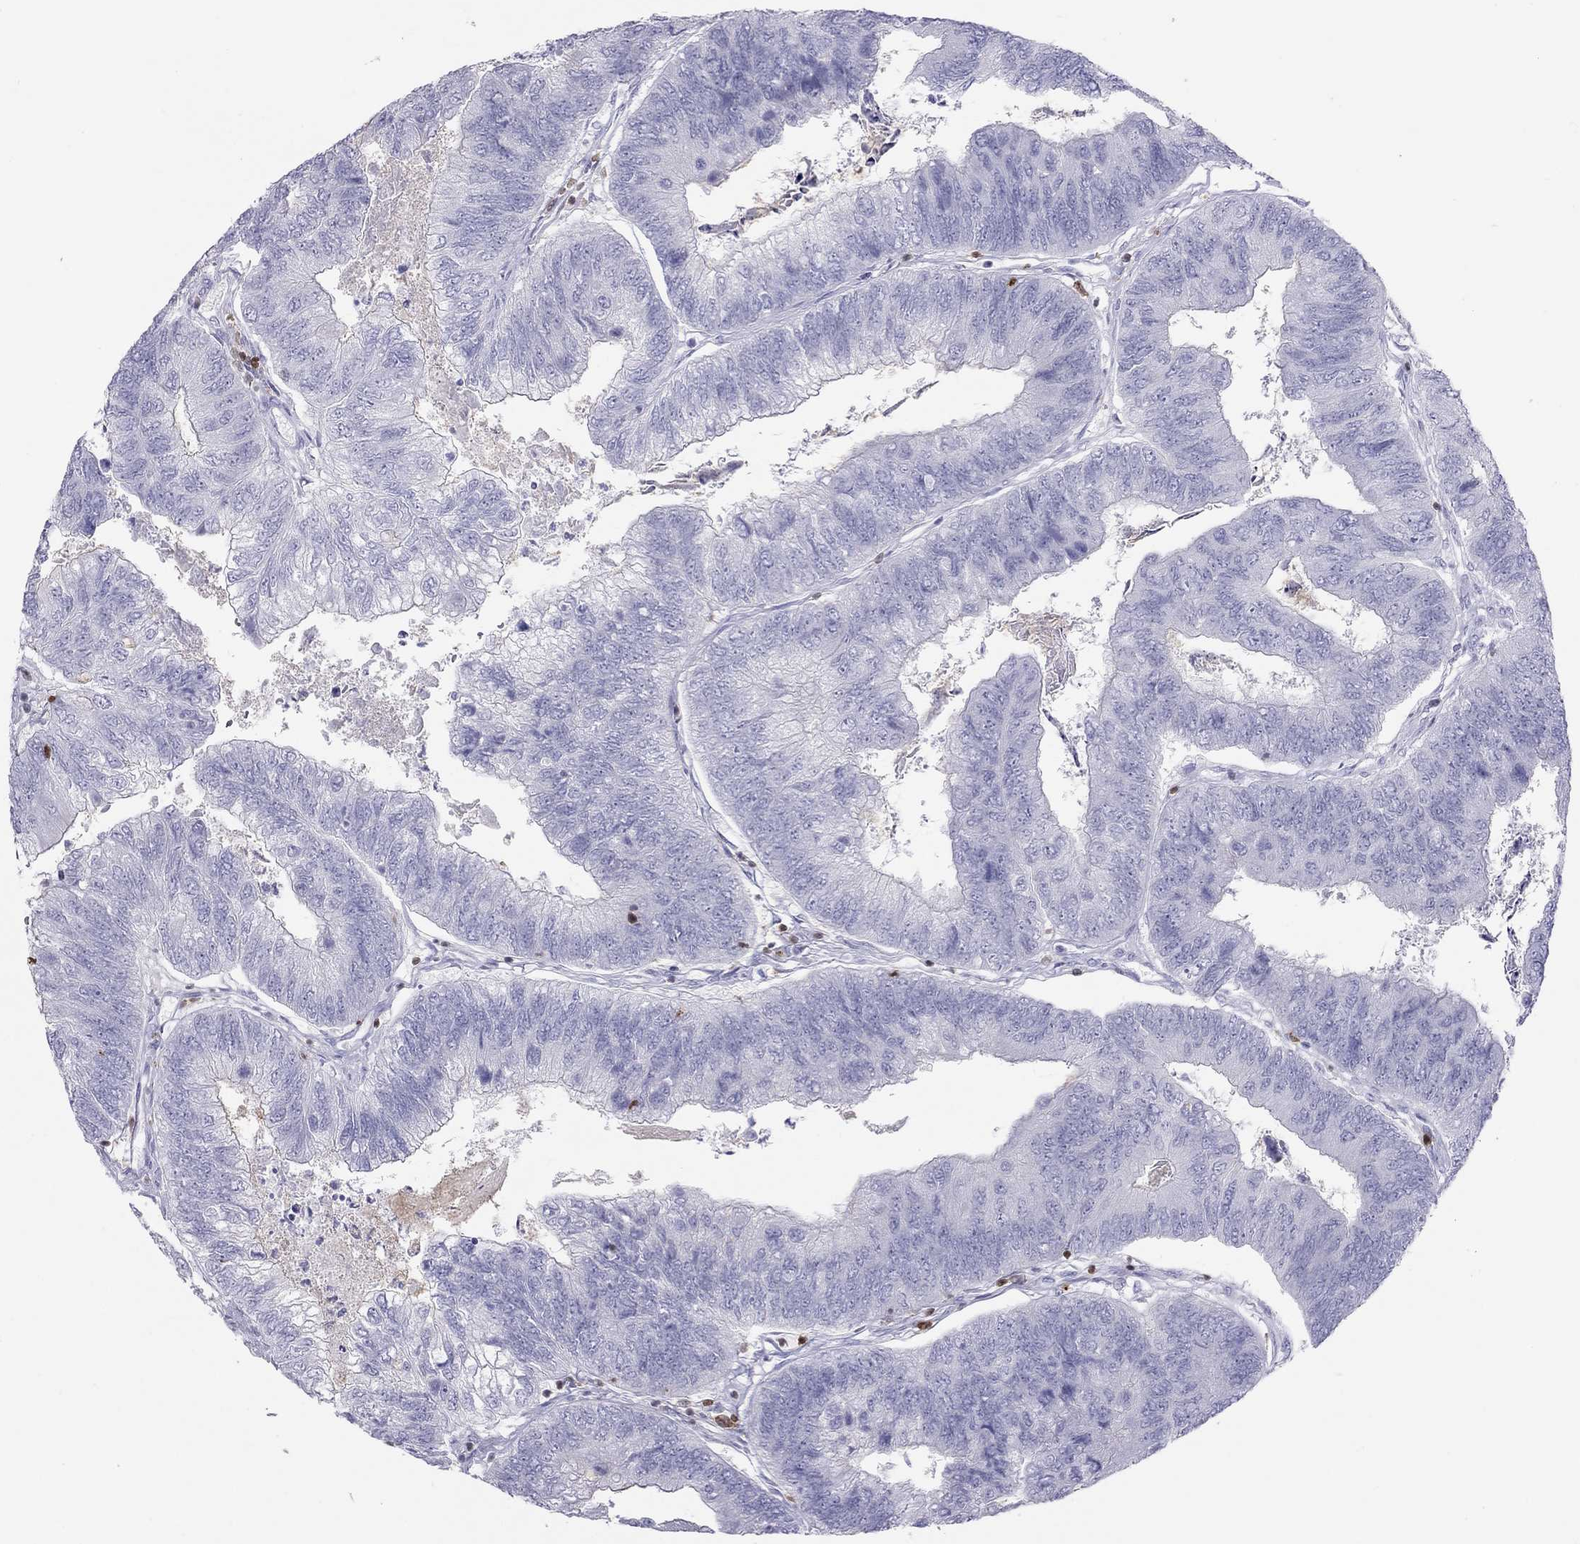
{"staining": {"intensity": "negative", "quantity": "none", "location": "none"}, "tissue": "colorectal cancer", "cell_type": "Tumor cells", "image_type": "cancer", "snomed": [{"axis": "morphology", "description": "Adenocarcinoma, NOS"}, {"axis": "topography", "description": "Colon"}], "caption": "High magnification brightfield microscopy of colorectal adenocarcinoma stained with DAB (3,3'-diaminobenzidine) (brown) and counterstained with hematoxylin (blue): tumor cells show no significant staining.", "gene": "SH2D2A", "patient": {"sex": "female", "age": 67}}